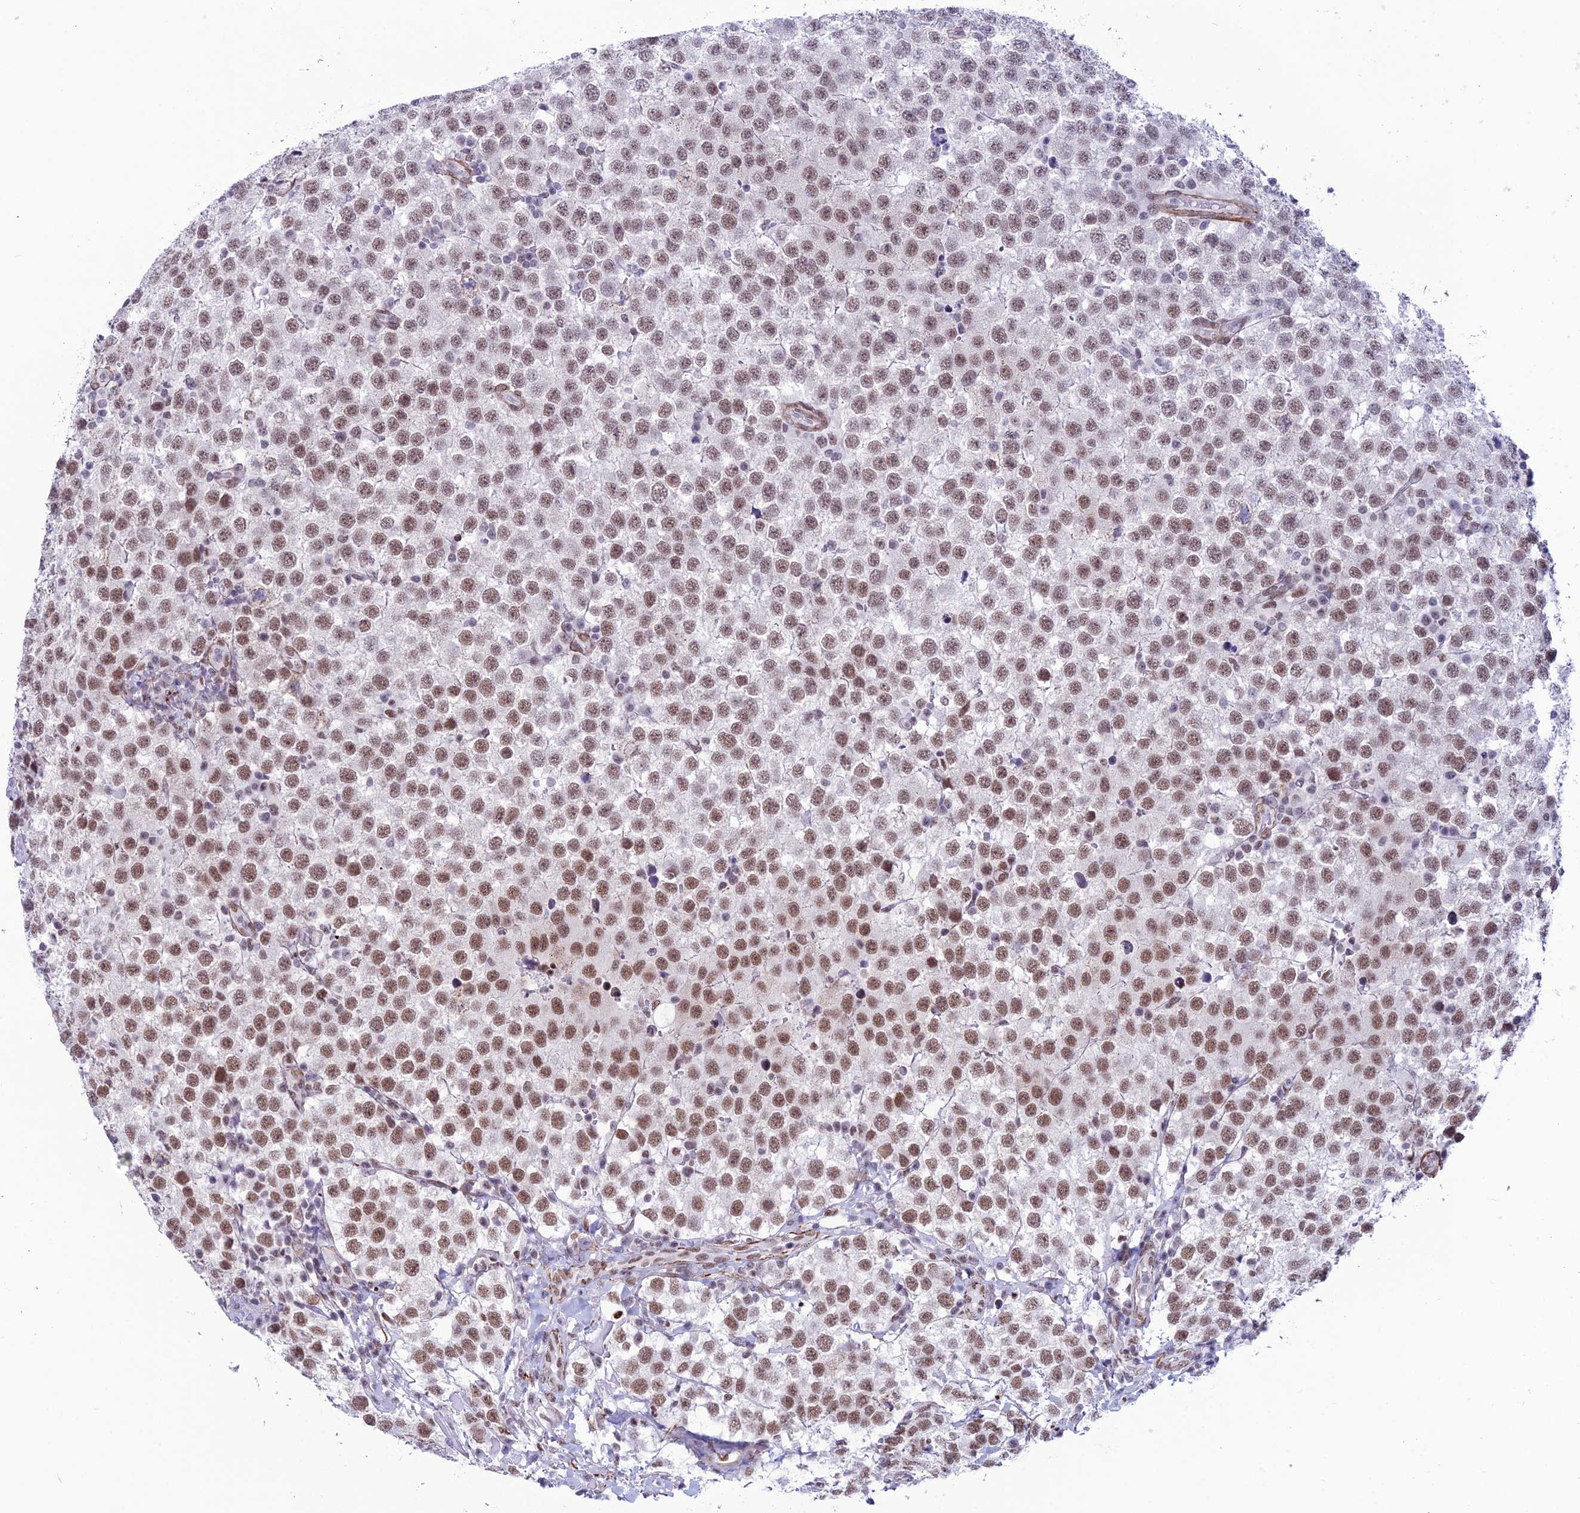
{"staining": {"intensity": "moderate", "quantity": ">75%", "location": "nuclear"}, "tissue": "testis cancer", "cell_type": "Tumor cells", "image_type": "cancer", "snomed": [{"axis": "morphology", "description": "Seminoma, NOS"}, {"axis": "topography", "description": "Testis"}], "caption": "Immunohistochemistry (DAB) staining of testis seminoma exhibits moderate nuclear protein staining in approximately >75% of tumor cells. Nuclei are stained in blue.", "gene": "U2AF1", "patient": {"sex": "male", "age": 34}}